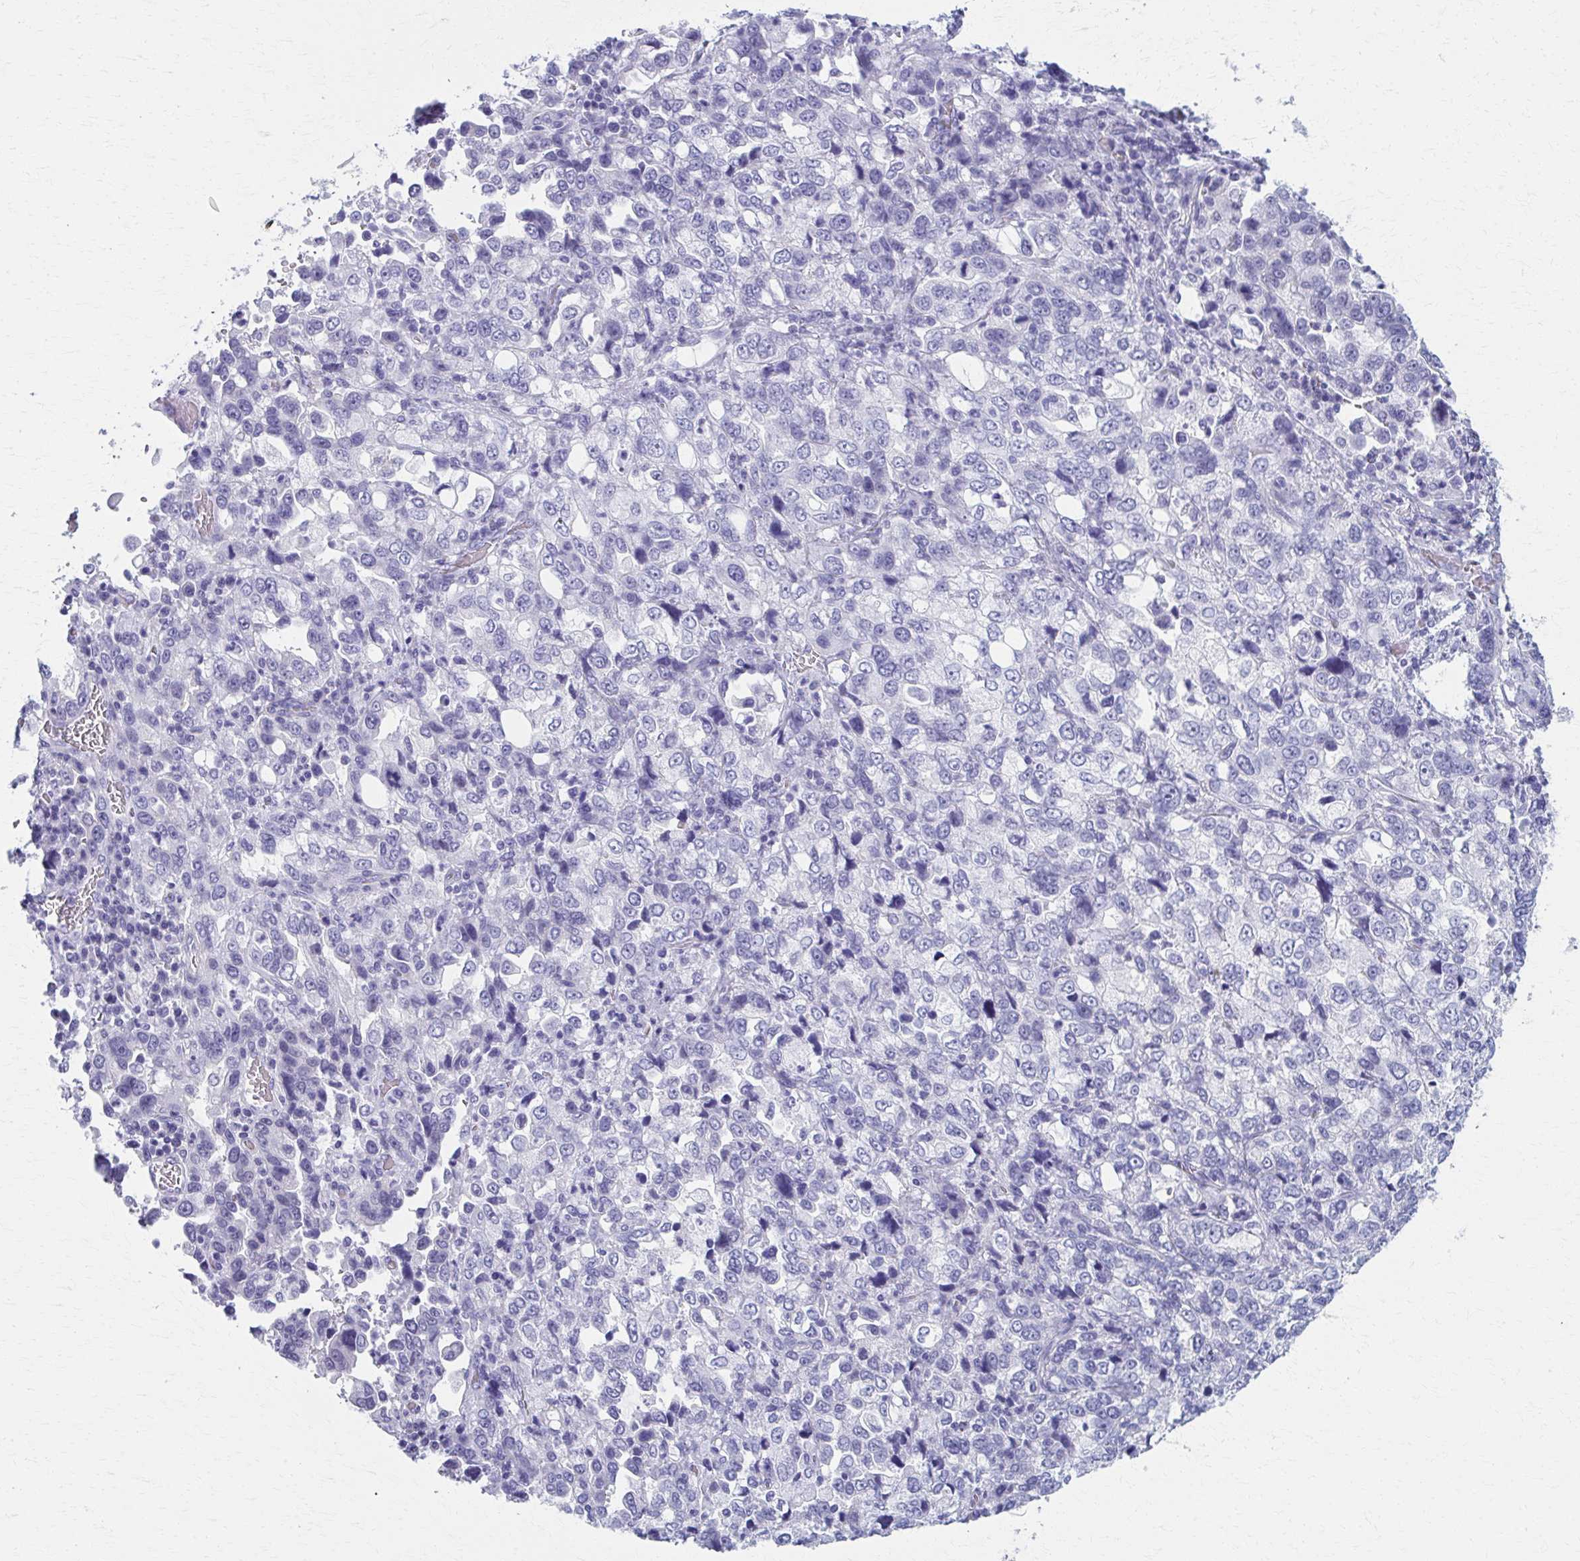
{"staining": {"intensity": "negative", "quantity": "none", "location": "none"}, "tissue": "stomach cancer", "cell_type": "Tumor cells", "image_type": "cancer", "snomed": [{"axis": "morphology", "description": "Adenocarcinoma, NOS"}, {"axis": "topography", "description": "Stomach, upper"}], "caption": "DAB immunohistochemical staining of human stomach cancer (adenocarcinoma) demonstrates no significant expression in tumor cells. Nuclei are stained in blue.", "gene": "MPLKIP", "patient": {"sex": "female", "age": 81}}